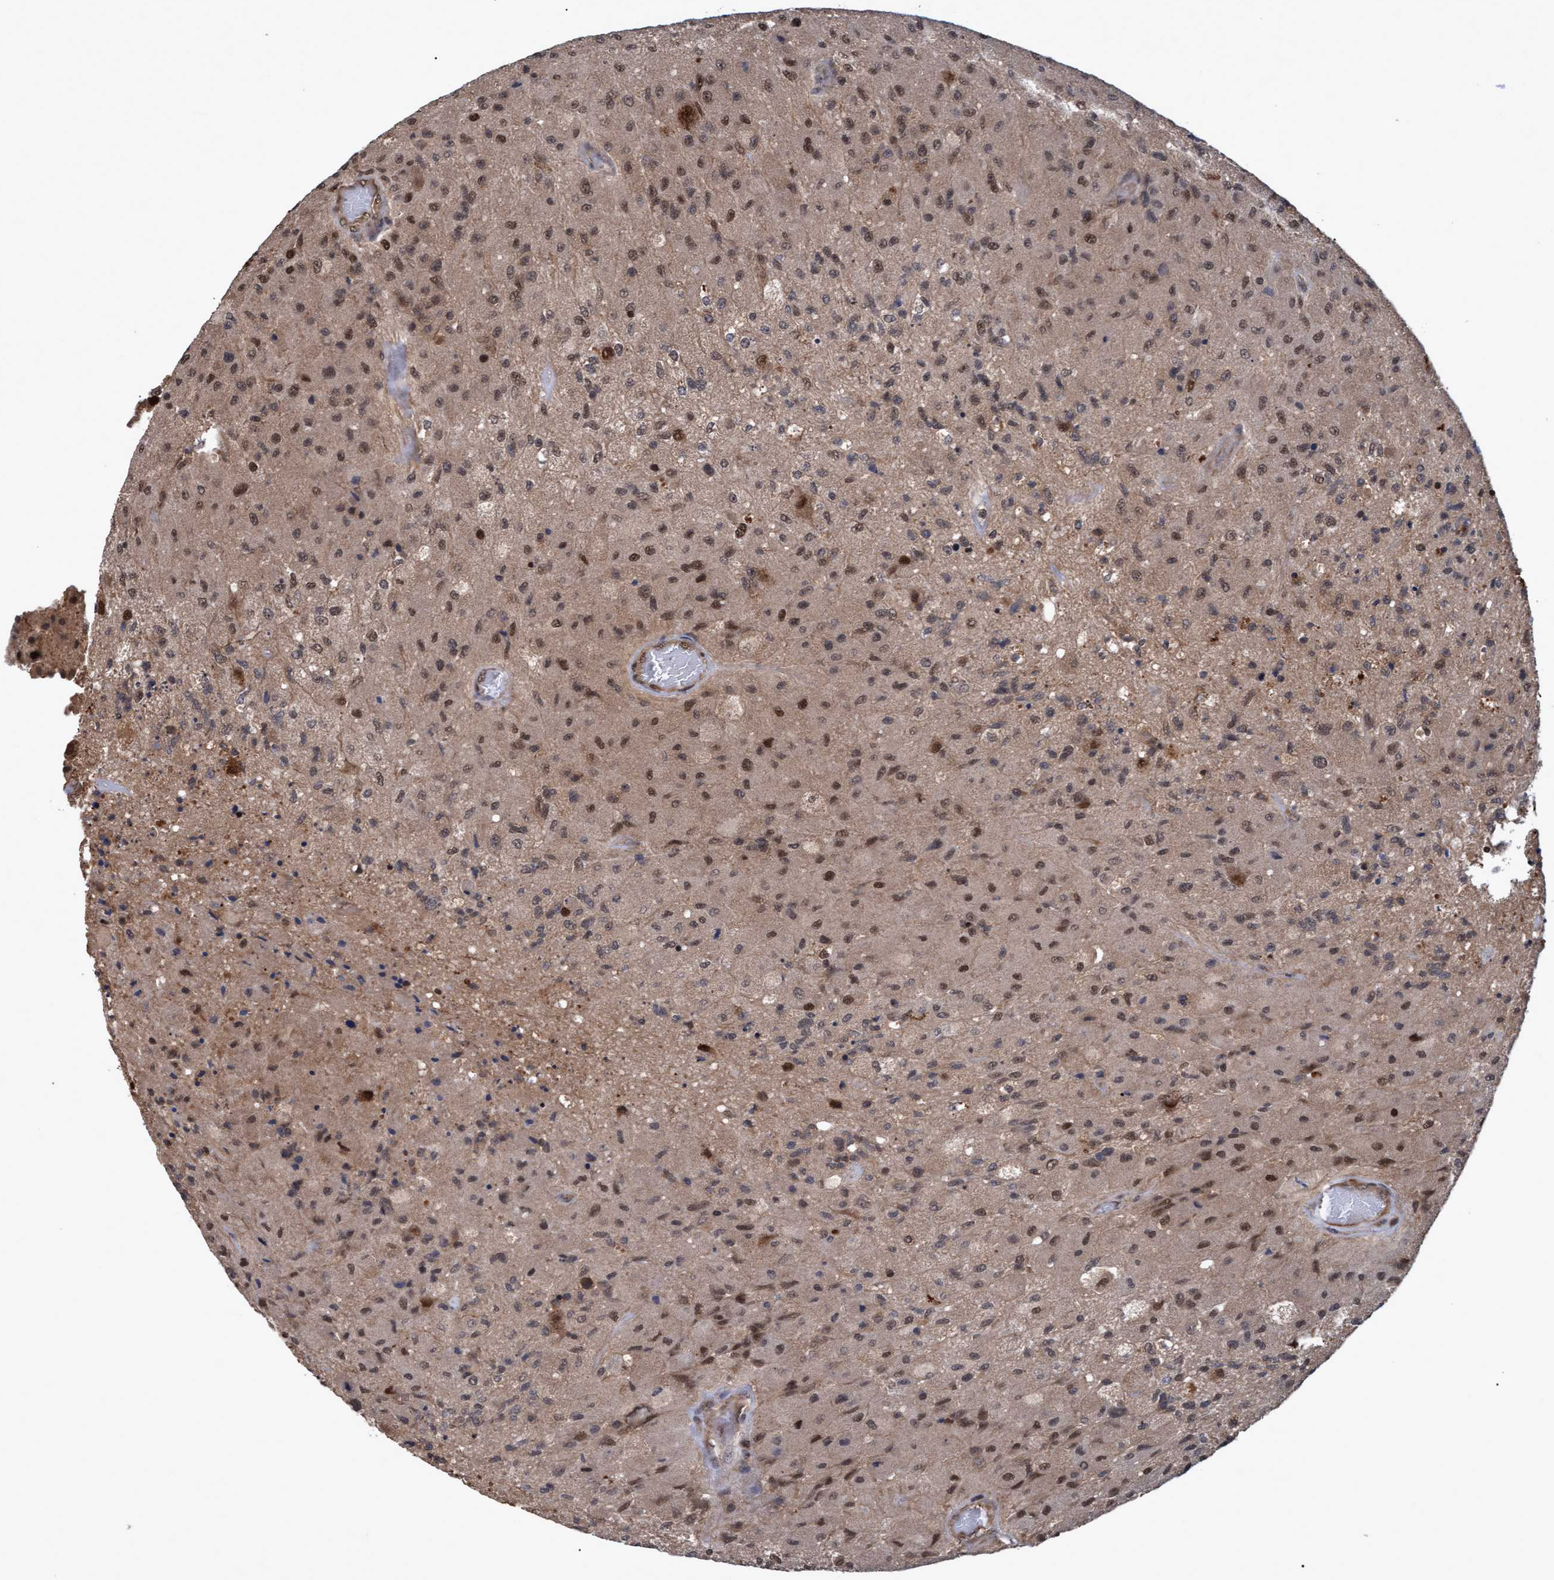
{"staining": {"intensity": "moderate", "quantity": "25%-75%", "location": "nuclear"}, "tissue": "glioma", "cell_type": "Tumor cells", "image_type": "cancer", "snomed": [{"axis": "morphology", "description": "Normal tissue, NOS"}, {"axis": "morphology", "description": "Glioma, malignant, High grade"}, {"axis": "topography", "description": "Cerebral cortex"}], "caption": "A brown stain shows moderate nuclear positivity of a protein in malignant high-grade glioma tumor cells.", "gene": "PSMB6", "patient": {"sex": "male", "age": 77}}